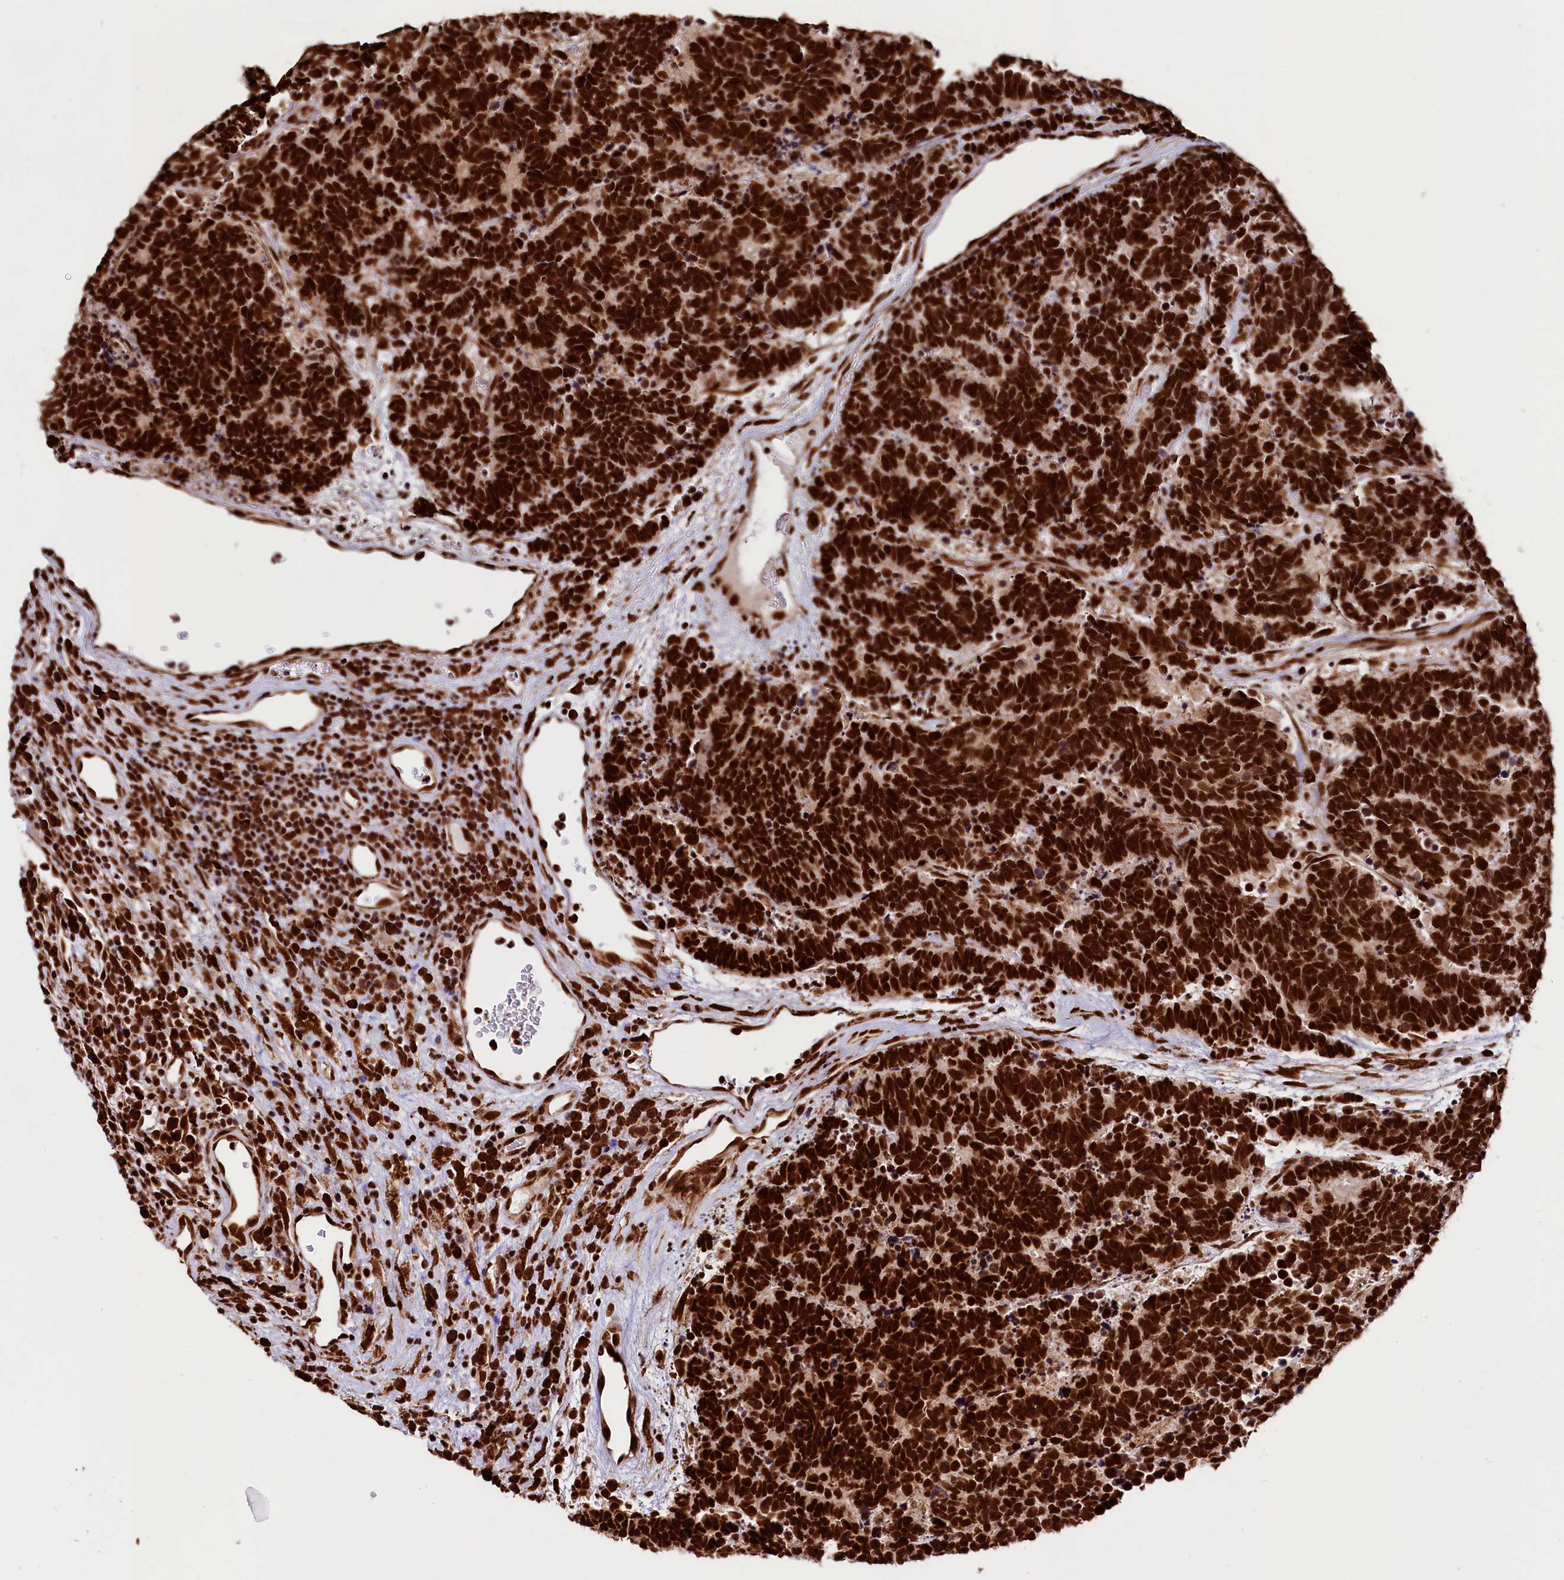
{"staining": {"intensity": "strong", "quantity": ">75%", "location": "nuclear"}, "tissue": "carcinoid", "cell_type": "Tumor cells", "image_type": "cancer", "snomed": [{"axis": "morphology", "description": "Carcinoma, NOS"}, {"axis": "morphology", "description": "Carcinoid, malignant, NOS"}, {"axis": "topography", "description": "Urinary bladder"}], "caption": "Approximately >75% of tumor cells in carcinoid show strong nuclear protein positivity as visualized by brown immunohistochemical staining.", "gene": "PDS5B", "patient": {"sex": "male", "age": 57}}